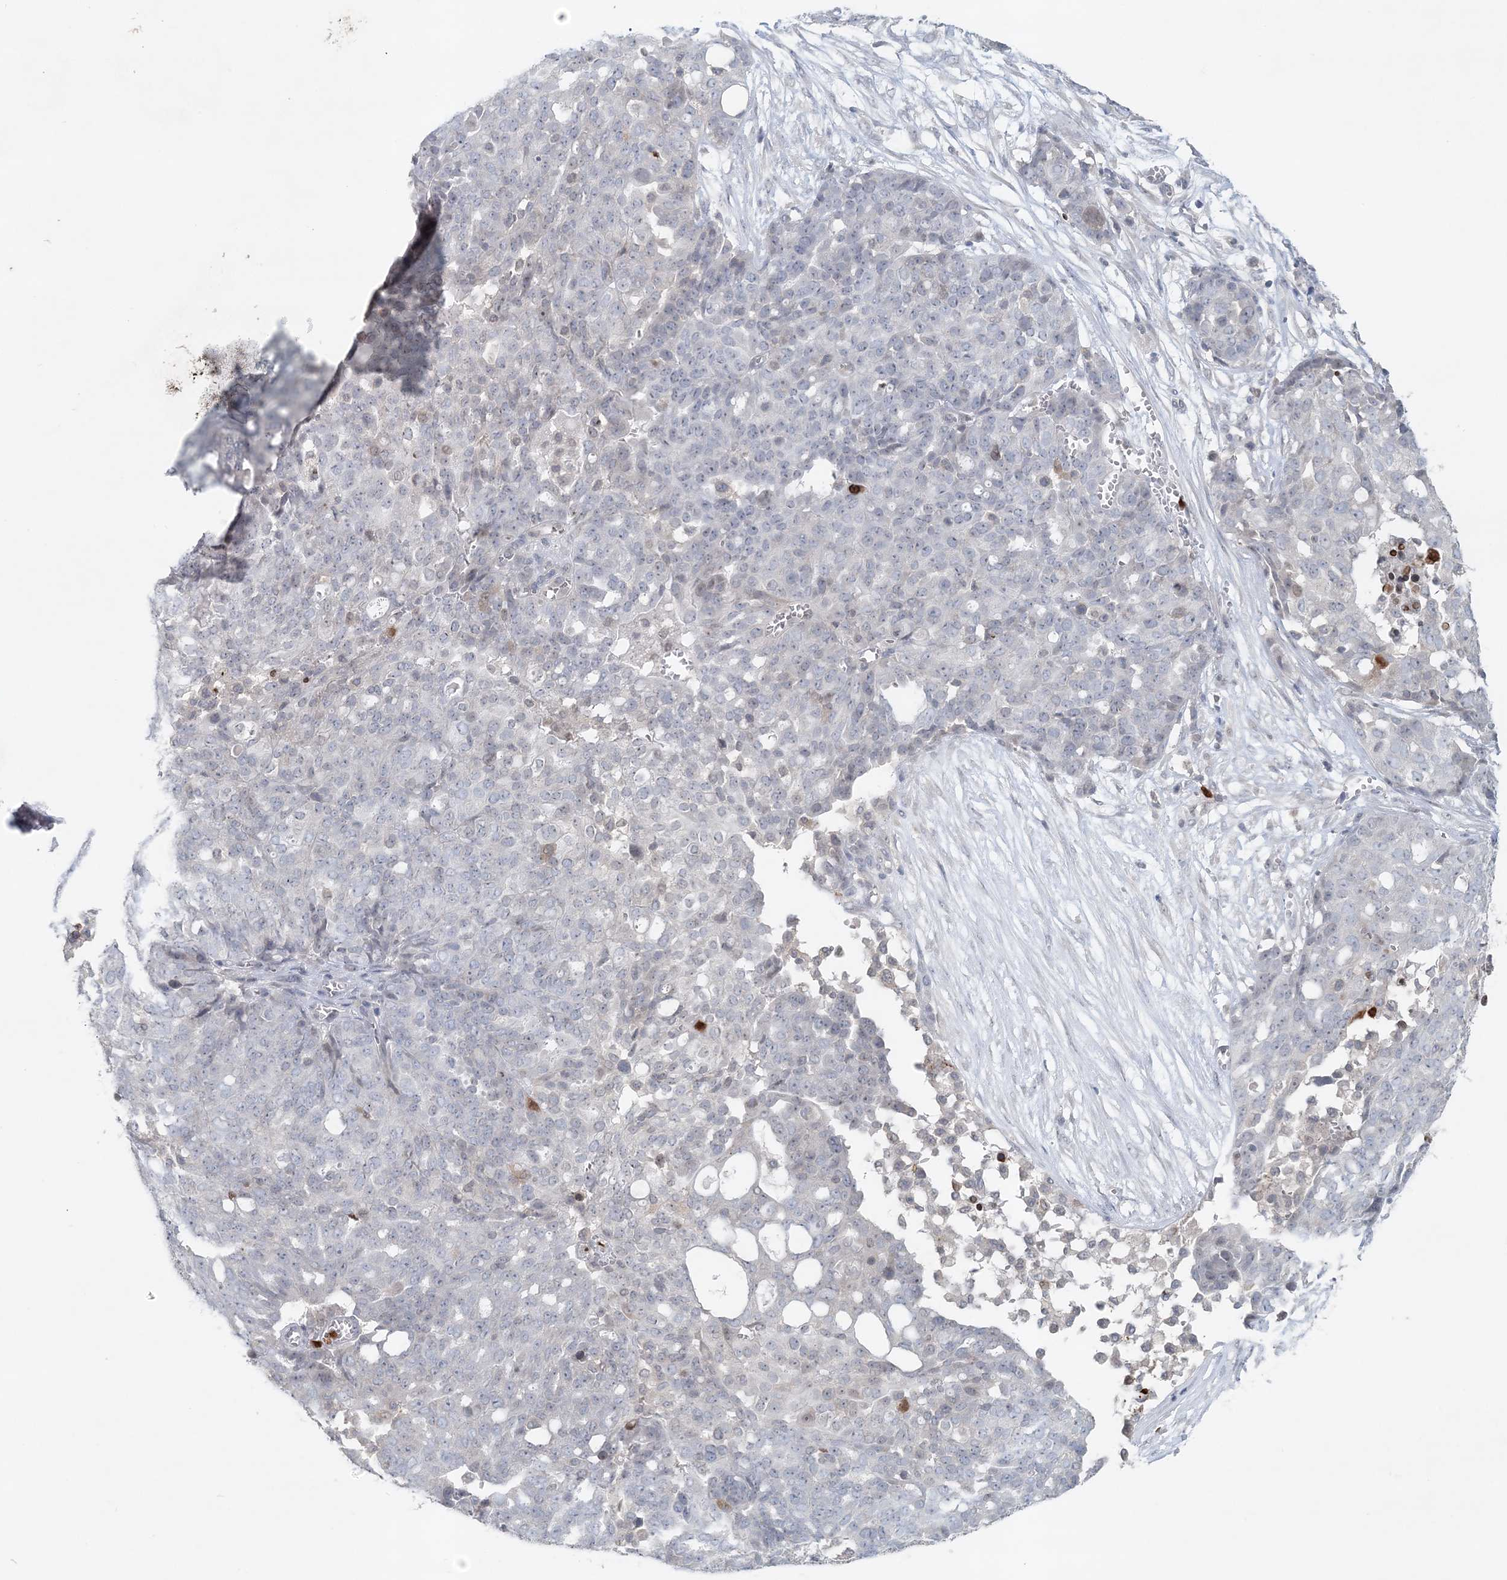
{"staining": {"intensity": "negative", "quantity": "none", "location": "none"}, "tissue": "ovarian cancer", "cell_type": "Tumor cells", "image_type": "cancer", "snomed": [{"axis": "morphology", "description": "Cystadenocarcinoma, serous, NOS"}, {"axis": "topography", "description": "Soft tissue"}, {"axis": "topography", "description": "Ovary"}], "caption": "Ovarian serous cystadenocarcinoma was stained to show a protein in brown. There is no significant positivity in tumor cells.", "gene": "NUP54", "patient": {"sex": "female", "age": 57}}